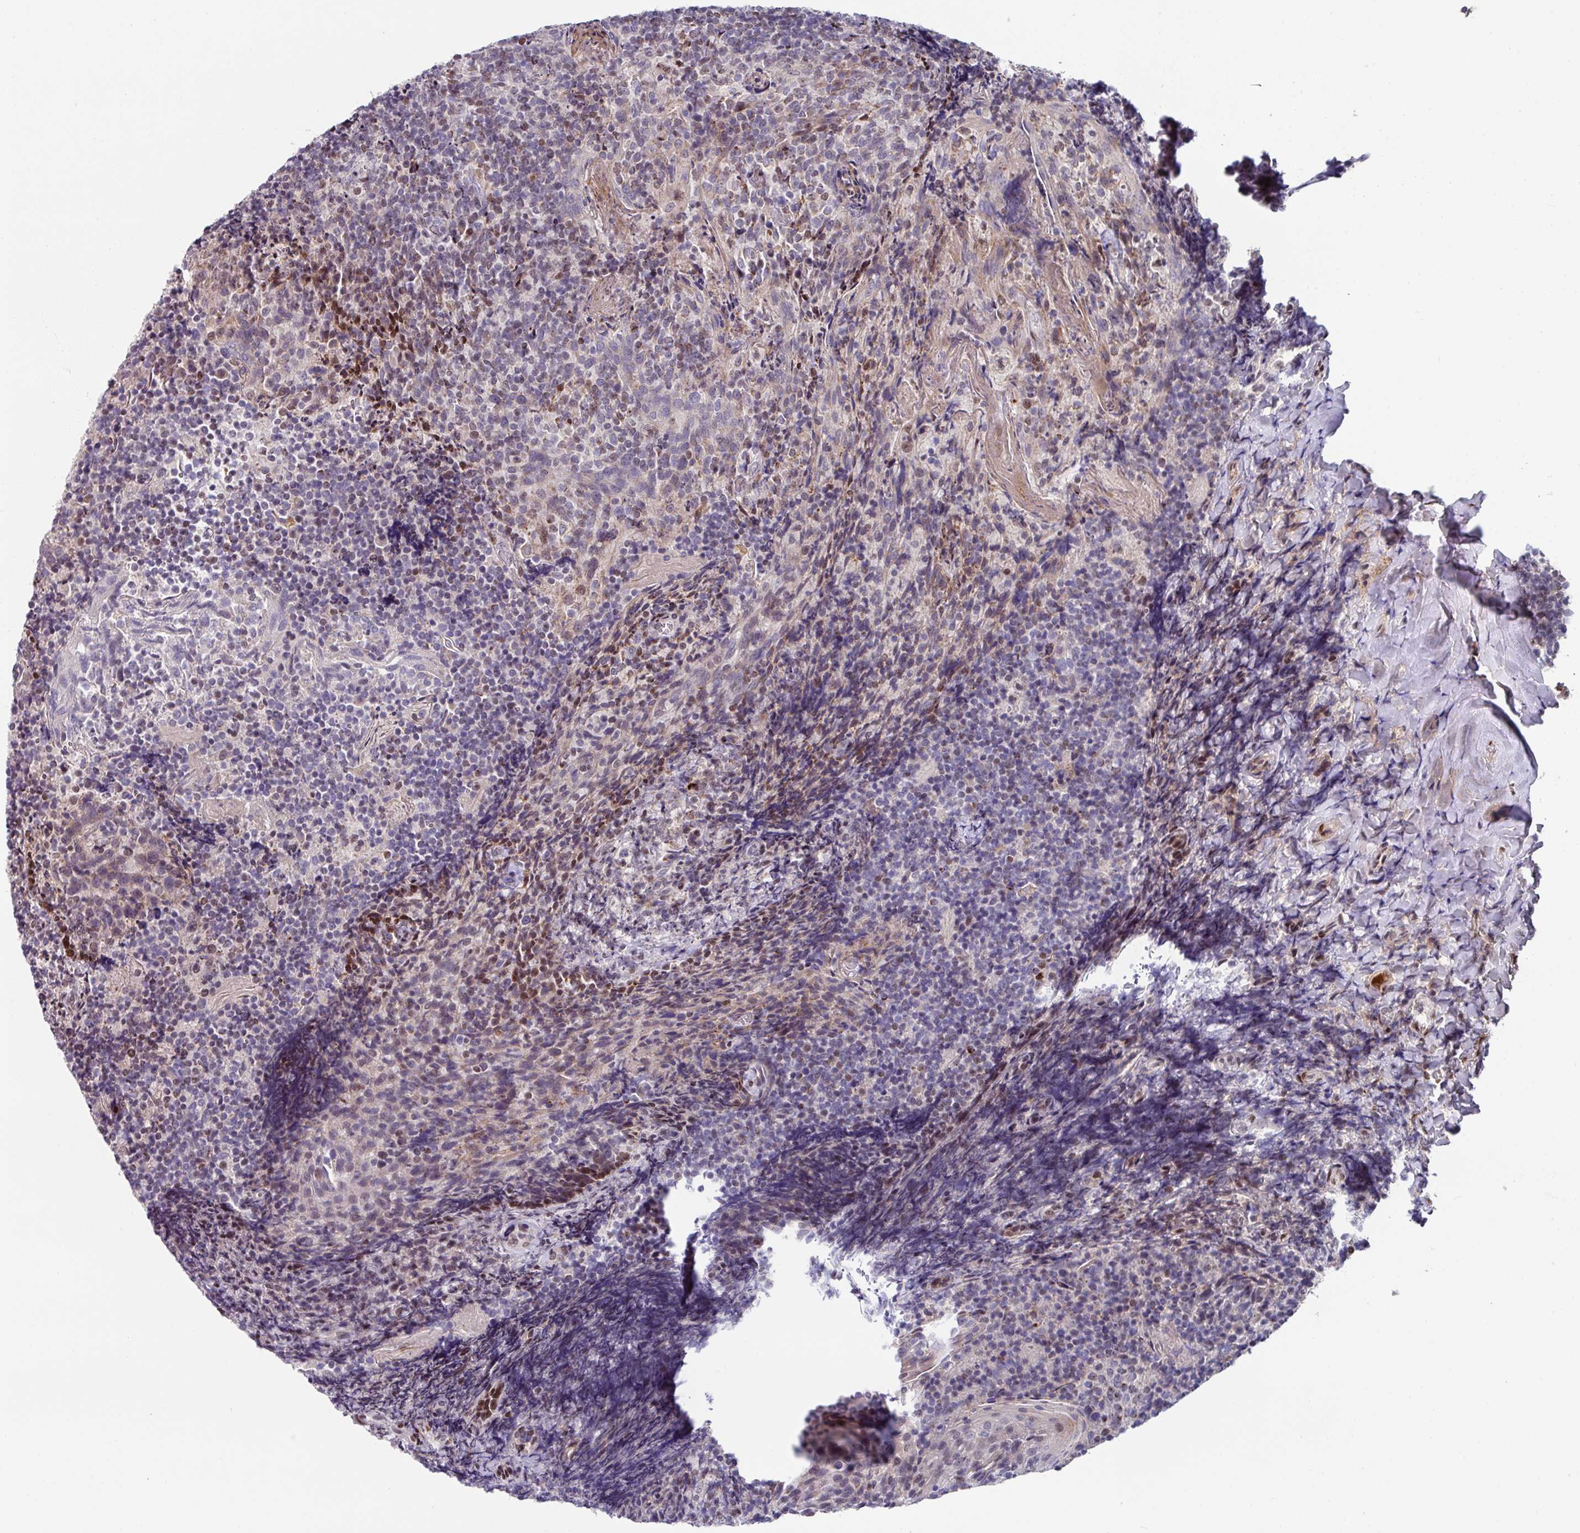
{"staining": {"intensity": "negative", "quantity": "none", "location": "none"}, "tissue": "tonsil", "cell_type": "Germinal center cells", "image_type": "normal", "snomed": [{"axis": "morphology", "description": "Normal tissue, NOS"}, {"axis": "topography", "description": "Tonsil"}], "caption": "Immunohistochemistry image of normal tonsil: human tonsil stained with DAB shows no significant protein positivity in germinal center cells.", "gene": "CBX7", "patient": {"sex": "female", "age": 10}}